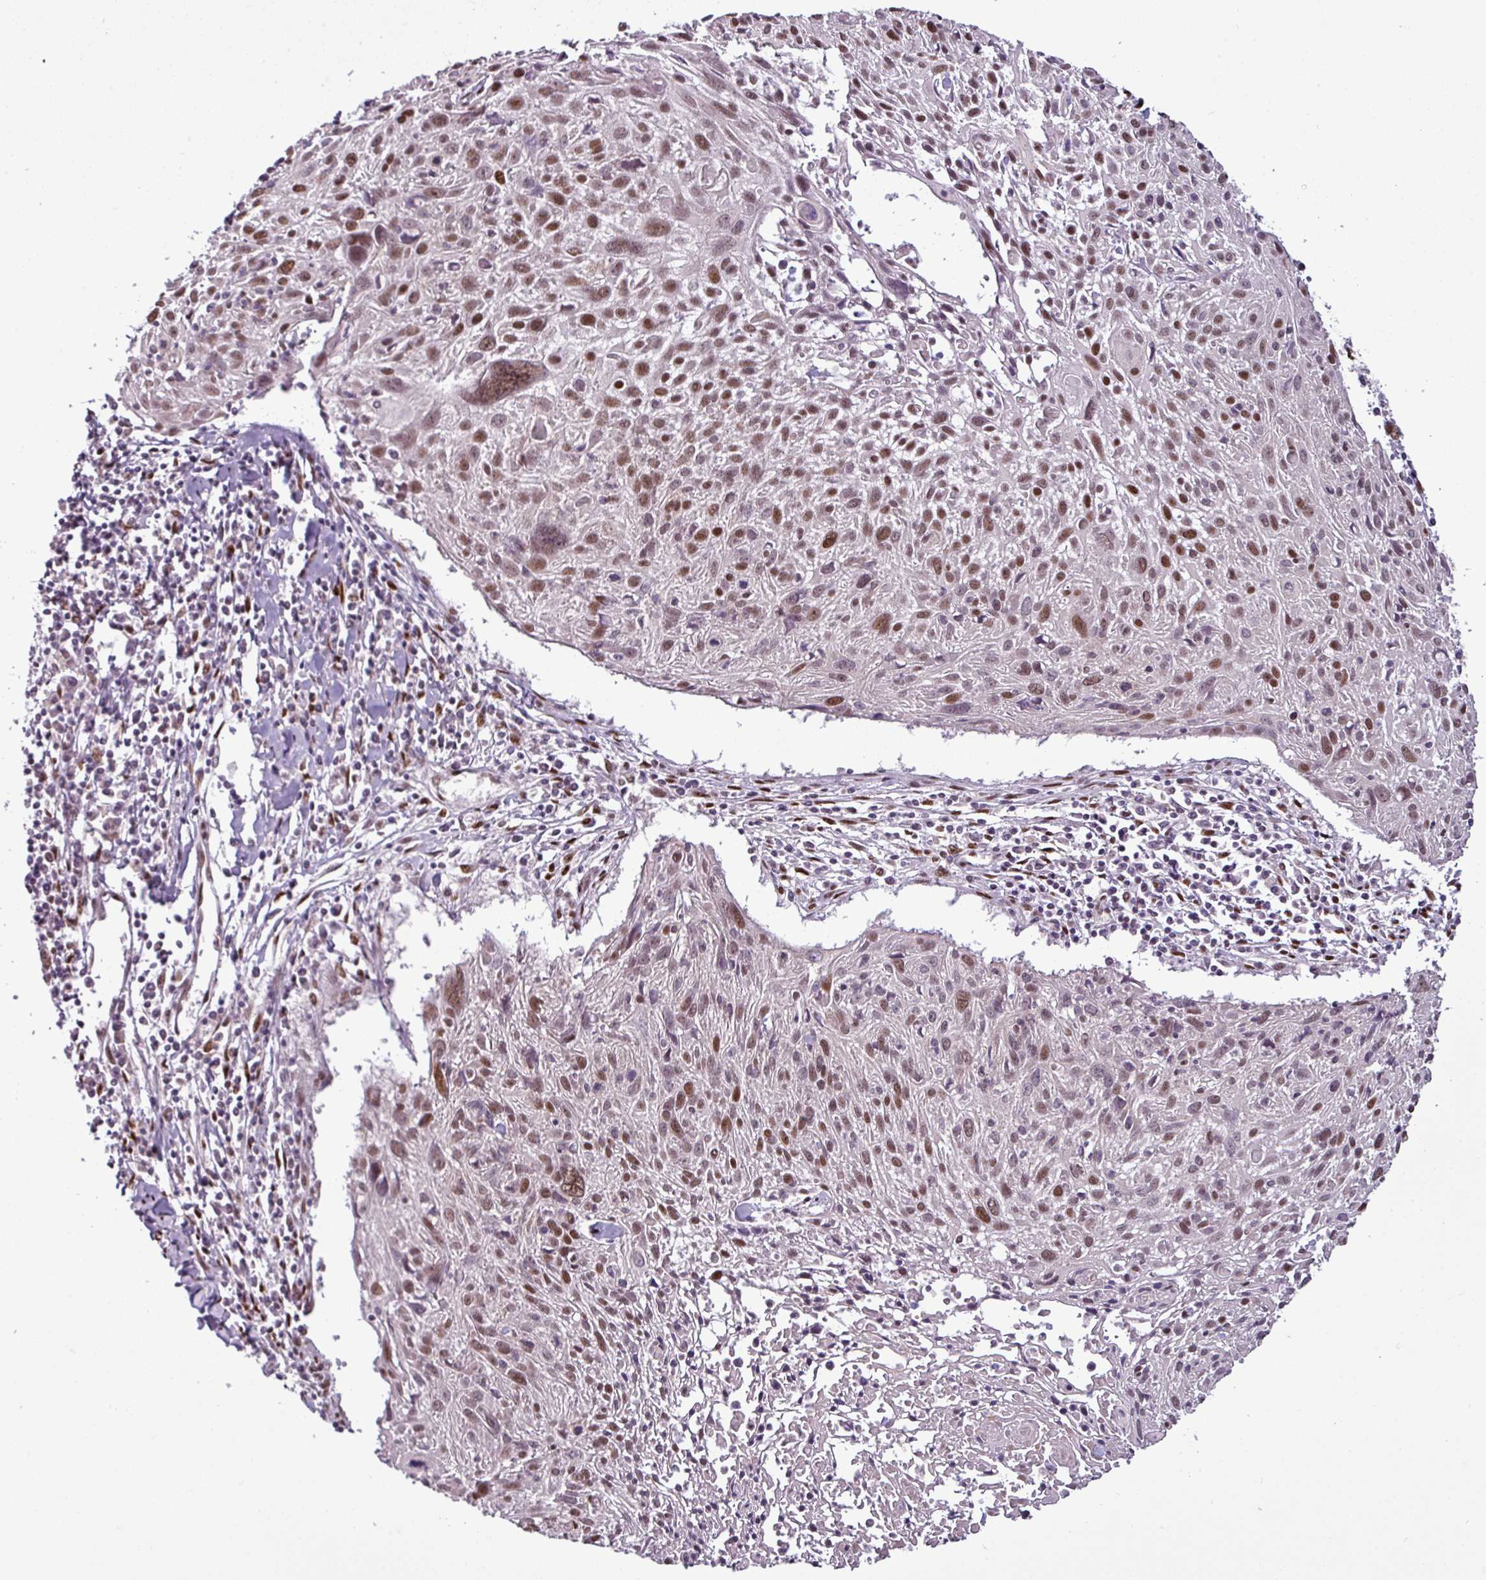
{"staining": {"intensity": "moderate", "quantity": ">75%", "location": "nuclear"}, "tissue": "cervical cancer", "cell_type": "Tumor cells", "image_type": "cancer", "snomed": [{"axis": "morphology", "description": "Squamous cell carcinoma, NOS"}, {"axis": "topography", "description": "Cervix"}], "caption": "Approximately >75% of tumor cells in cervical squamous cell carcinoma display moderate nuclear protein positivity as visualized by brown immunohistochemical staining.", "gene": "IRF2BPL", "patient": {"sex": "female", "age": 51}}